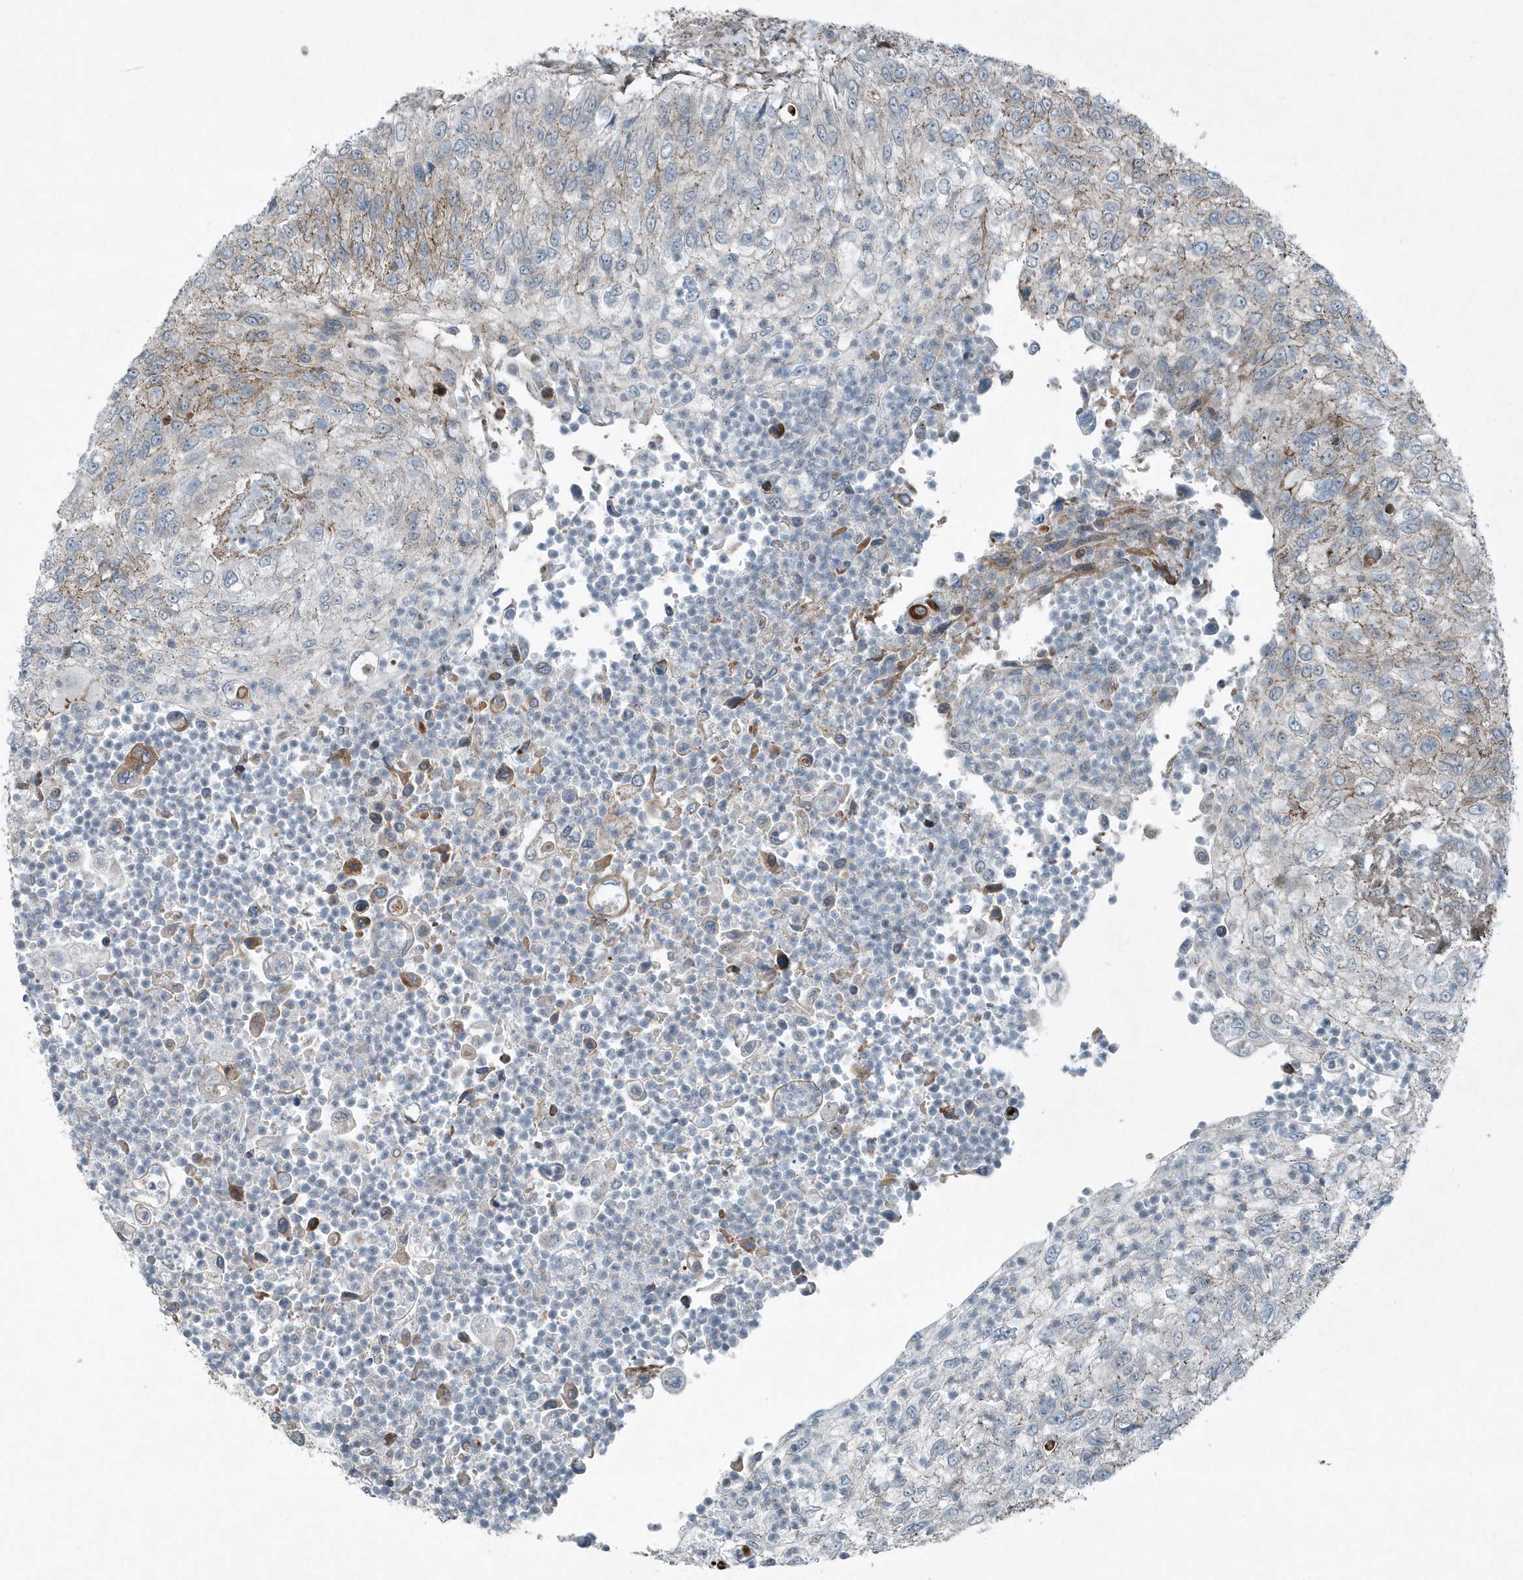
{"staining": {"intensity": "moderate", "quantity": "<25%", "location": "cytoplasmic/membranous"}, "tissue": "urothelial cancer", "cell_type": "Tumor cells", "image_type": "cancer", "snomed": [{"axis": "morphology", "description": "Urothelial carcinoma, High grade"}, {"axis": "topography", "description": "Urinary bladder"}], "caption": "IHC histopathology image of urothelial cancer stained for a protein (brown), which demonstrates low levels of moderate cytoplasmic/membranous expression in approximately <25% of tumor cells.", "gene": "GCC2", "patient": {"sex": "female", "age": 60}}